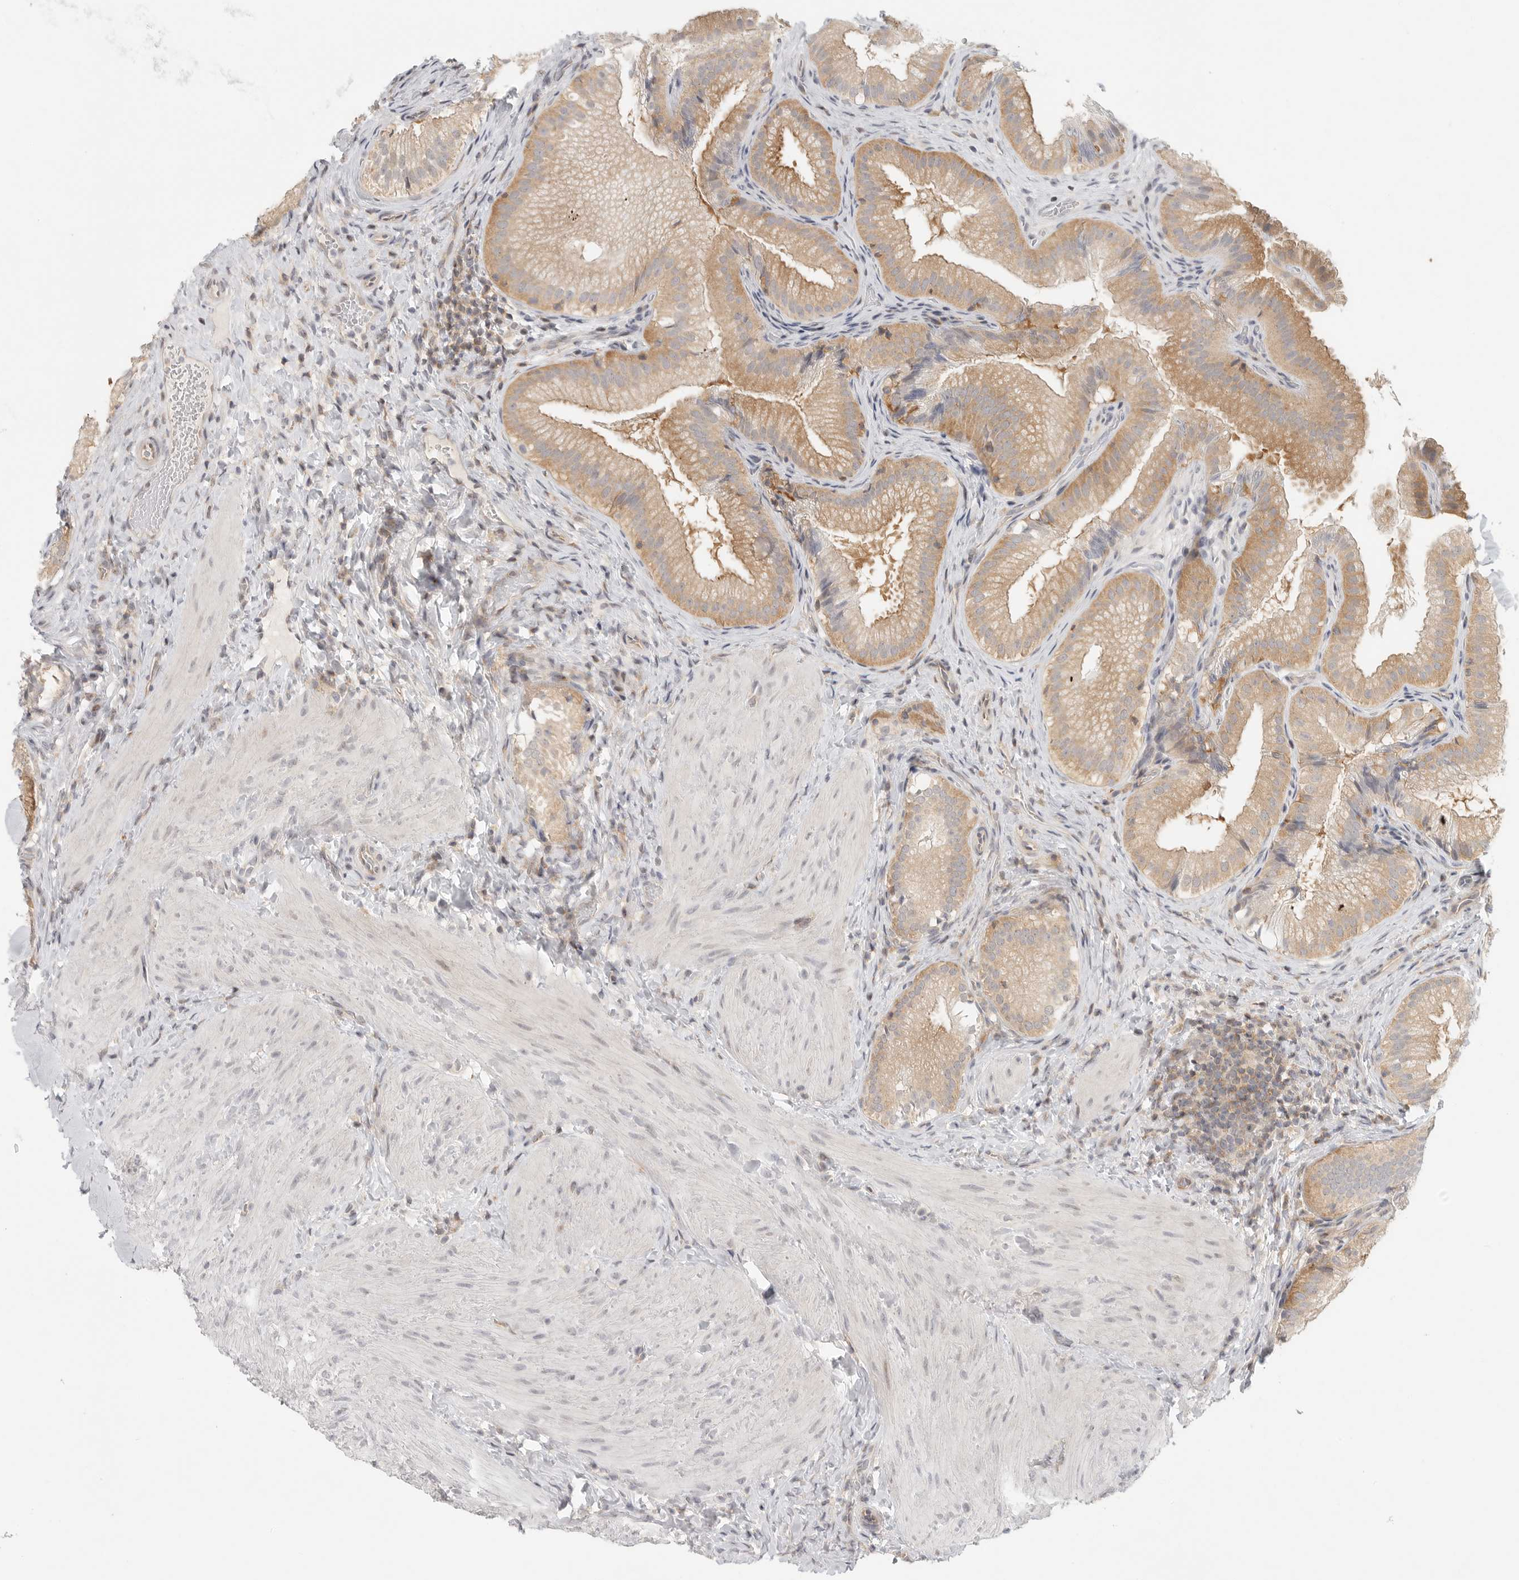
{"staining": {"intensity": "moderate", "quantity": "<25%", "location": "cytoplasmic/membranous"}, "tissue": "gallbladder", "cell_type": "Glandular cells", "image_type": "normal", "snomed": [{"axis": "morphology", "description": "Normal tissue, NOS"}, {"axis": "topography", "description": "Gallbladder"}], "caption": "This micrograph demonstrates immunohistochemistry staining of normal gallbladder, with low moderate cytoplasmic/membranous staining in about <25% of glandular cells.", "gene": "HDAC6", "patient": {"sex": "female", "age": 30}}